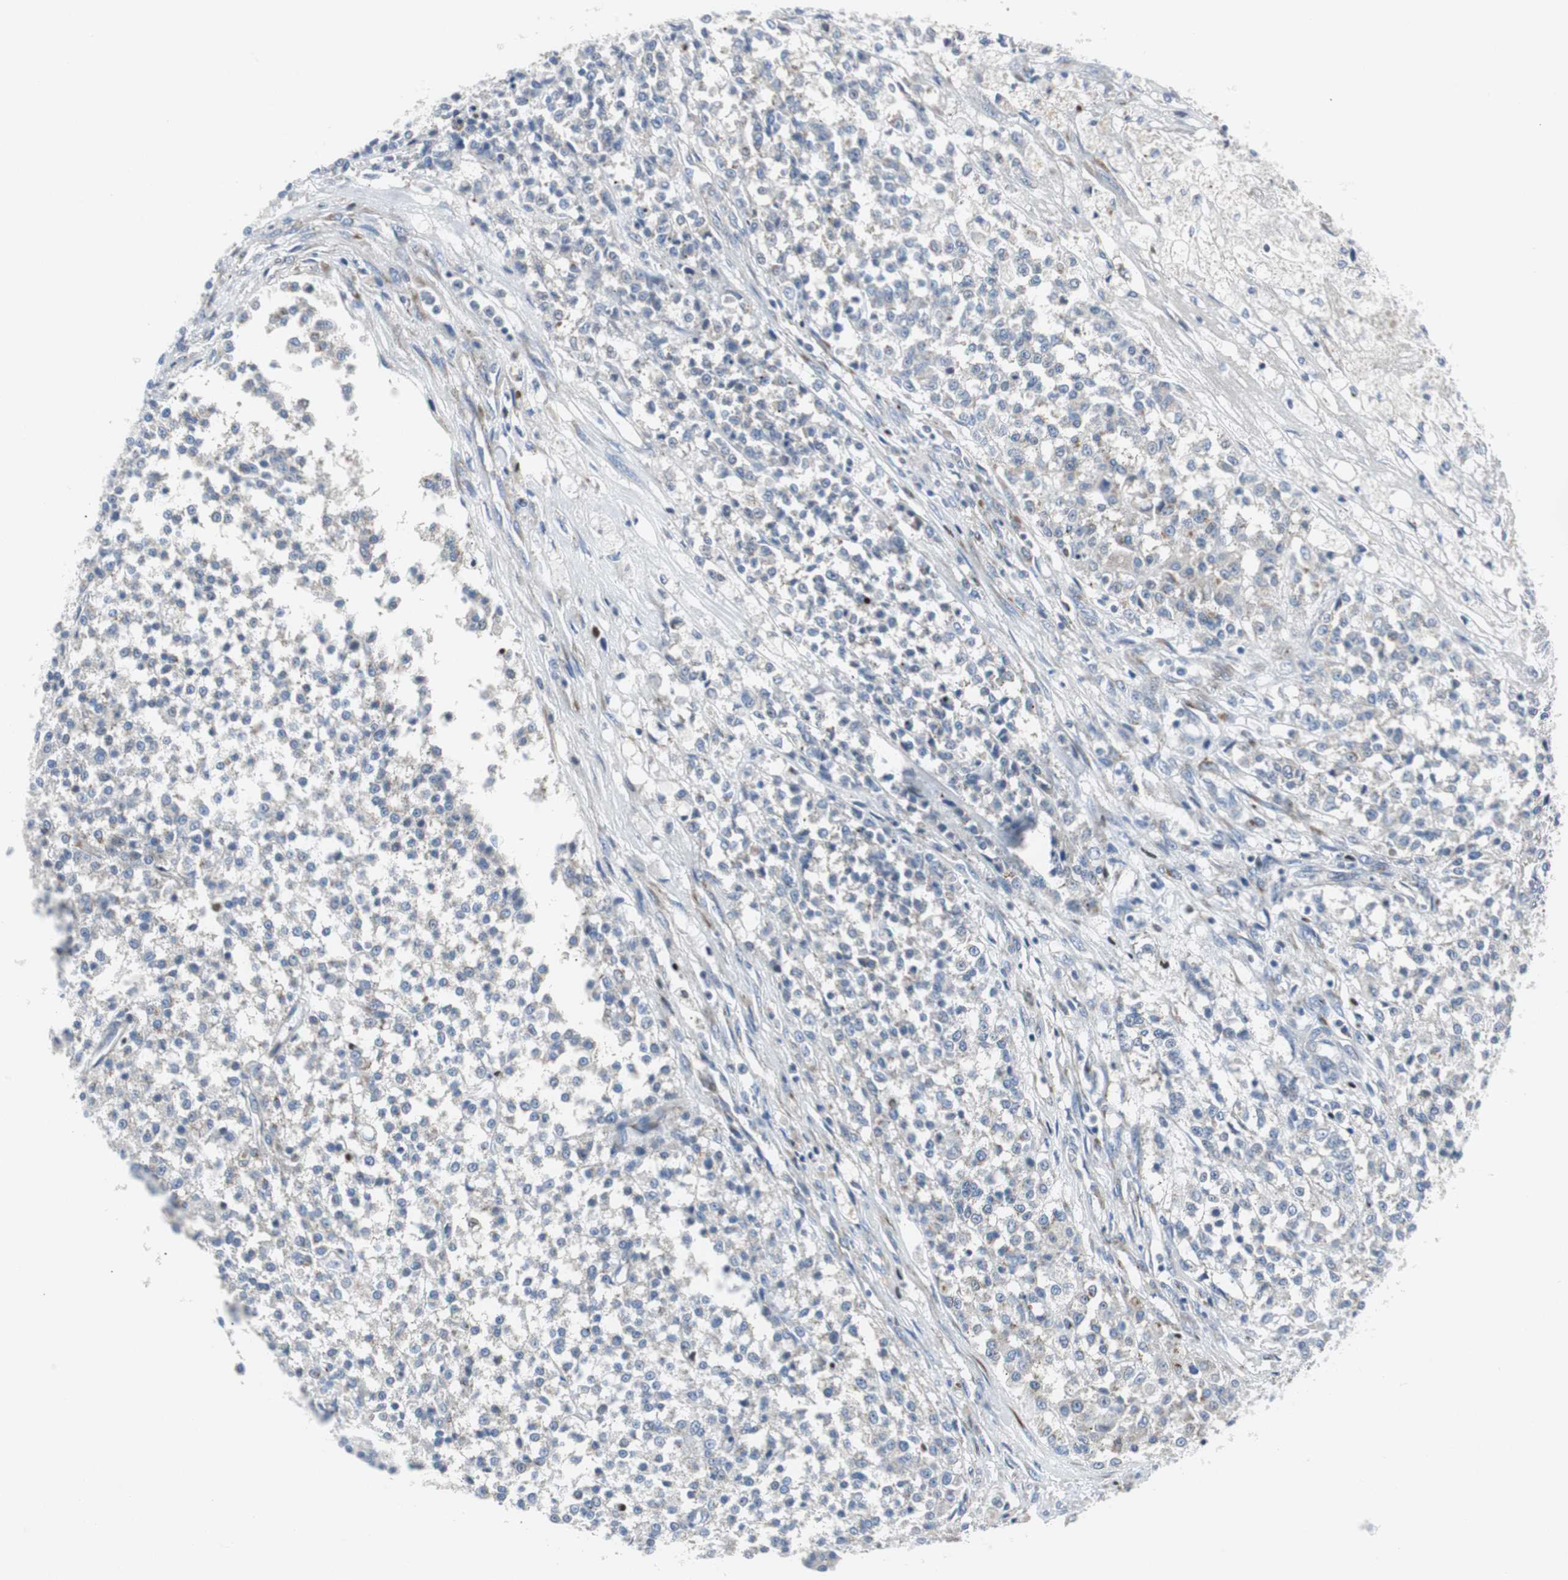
{"staining": {"intensity": "negative", "quantity": "none", "location": "none"}, "tissue": "testis cancer", "cell_type": "Tumor cells", "image_type": "cancer", "snomed": [{"axis": "morphology", "description": "Seminoma, NOS"}, {"axis": "topography", "description": "Testis"}], "caption": "The photomicrograph shows no staining of tumor cells in testis seminoma.", "gene": "BBC3", "patient": {"sex": "male", "age": 59}}